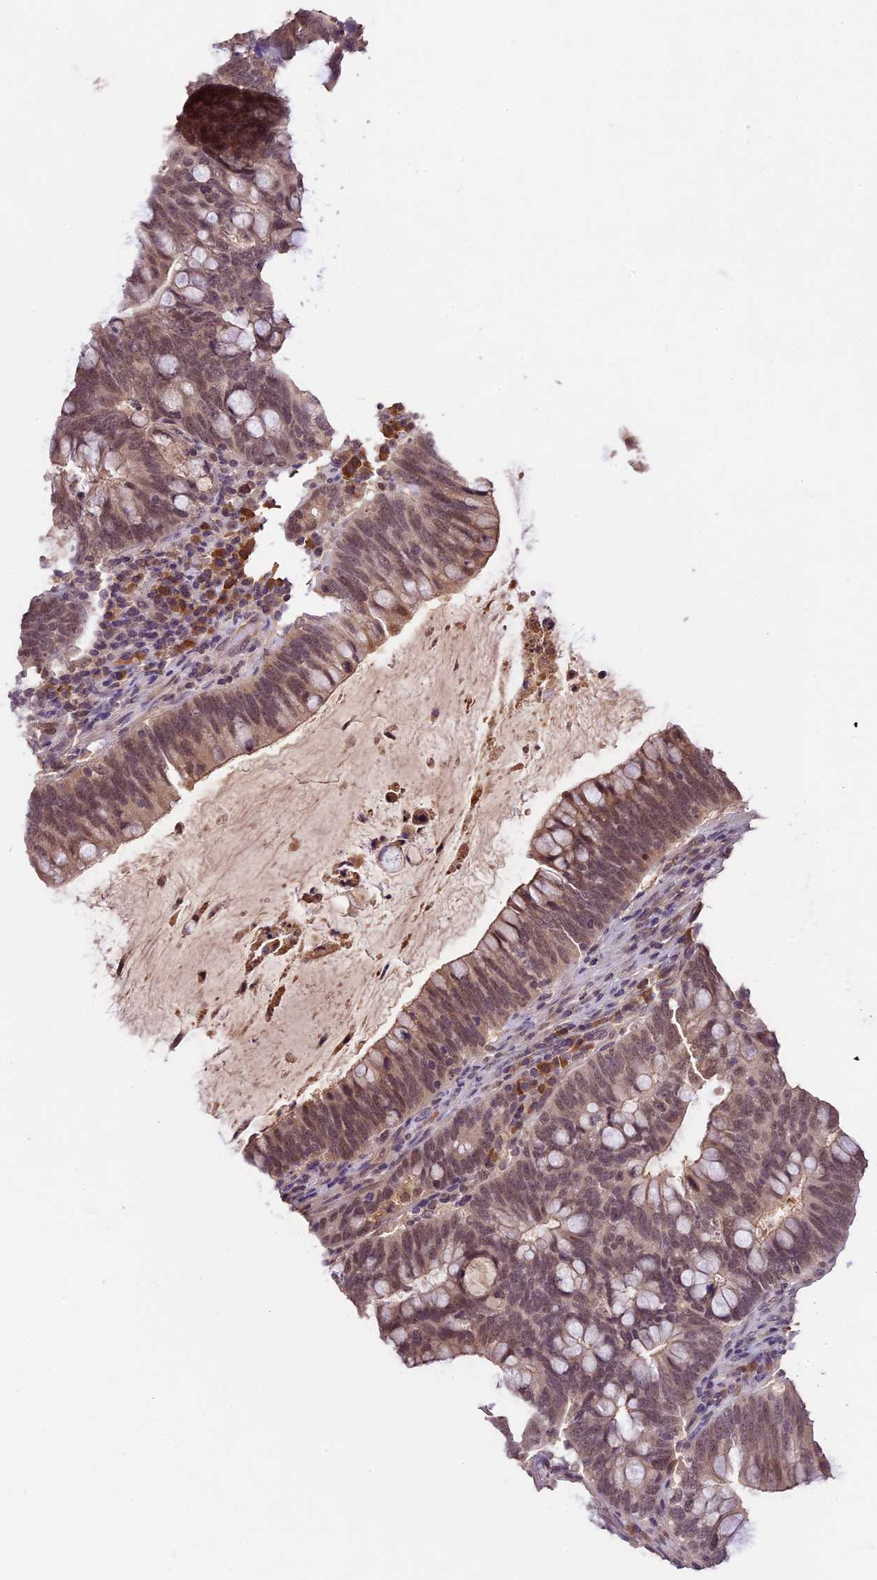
{"staining": {"intensity": "moderate", "quantity": ">75%", "location": "nuclear"}, "tissue": "colorectal cancer", "cell_type": "Tumor cells", "image_type": "cancer", "snomed": [{"axis": "morphology", "description": "Adenocarcinoma, NOS"}, {"axis": "topography", "description": "Colon"}], "caption": "Immunohistochemistry histopathology image of human colorectal cancer stained for a protein (brown), which demonstrates medium levels of moderate nuclear positivity in about >75% of tumor cells.", "gene": "ATP10A", "patient": {"sex": "female", "age": 66}}